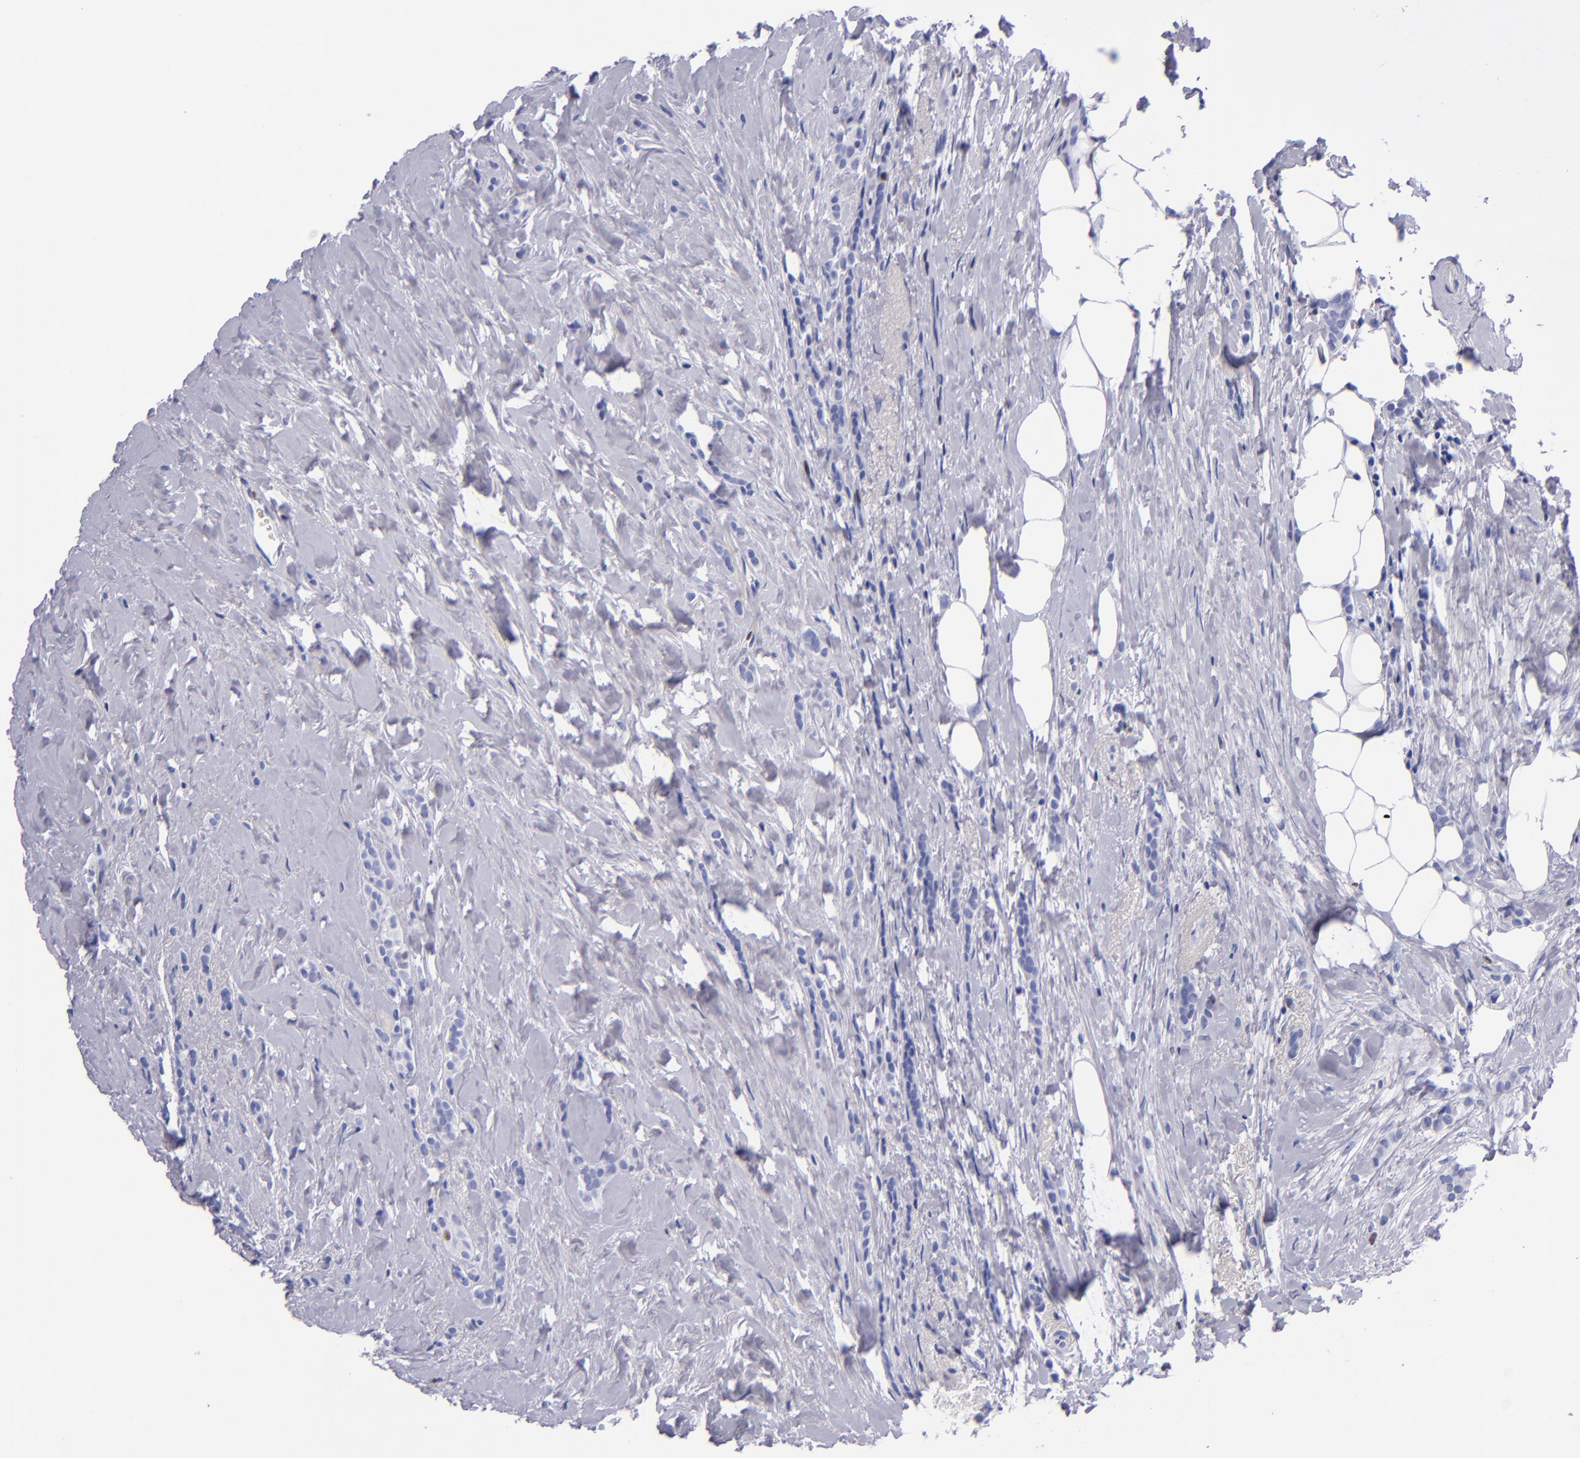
{"staining": {"intensity": "moderate", "quantity": "<25%", "location": "nuclear"}, "tissue": "breast cancer", "cell_type": "Tumor cells", "image_type": "cancer", "snomed": [{"axis": "morphology", "description": "Lobular carcinoma"}, {"axis": "topography", "description": "Breast"}], "caption": "This image reveals immunohistochemistry staining of human lobular carcinoma (breast), with low moderate nuclear positivity in approximately <25% of tumor cells.", "gene": "MCM7", "patient": {"sex": "female", "age": 56}}